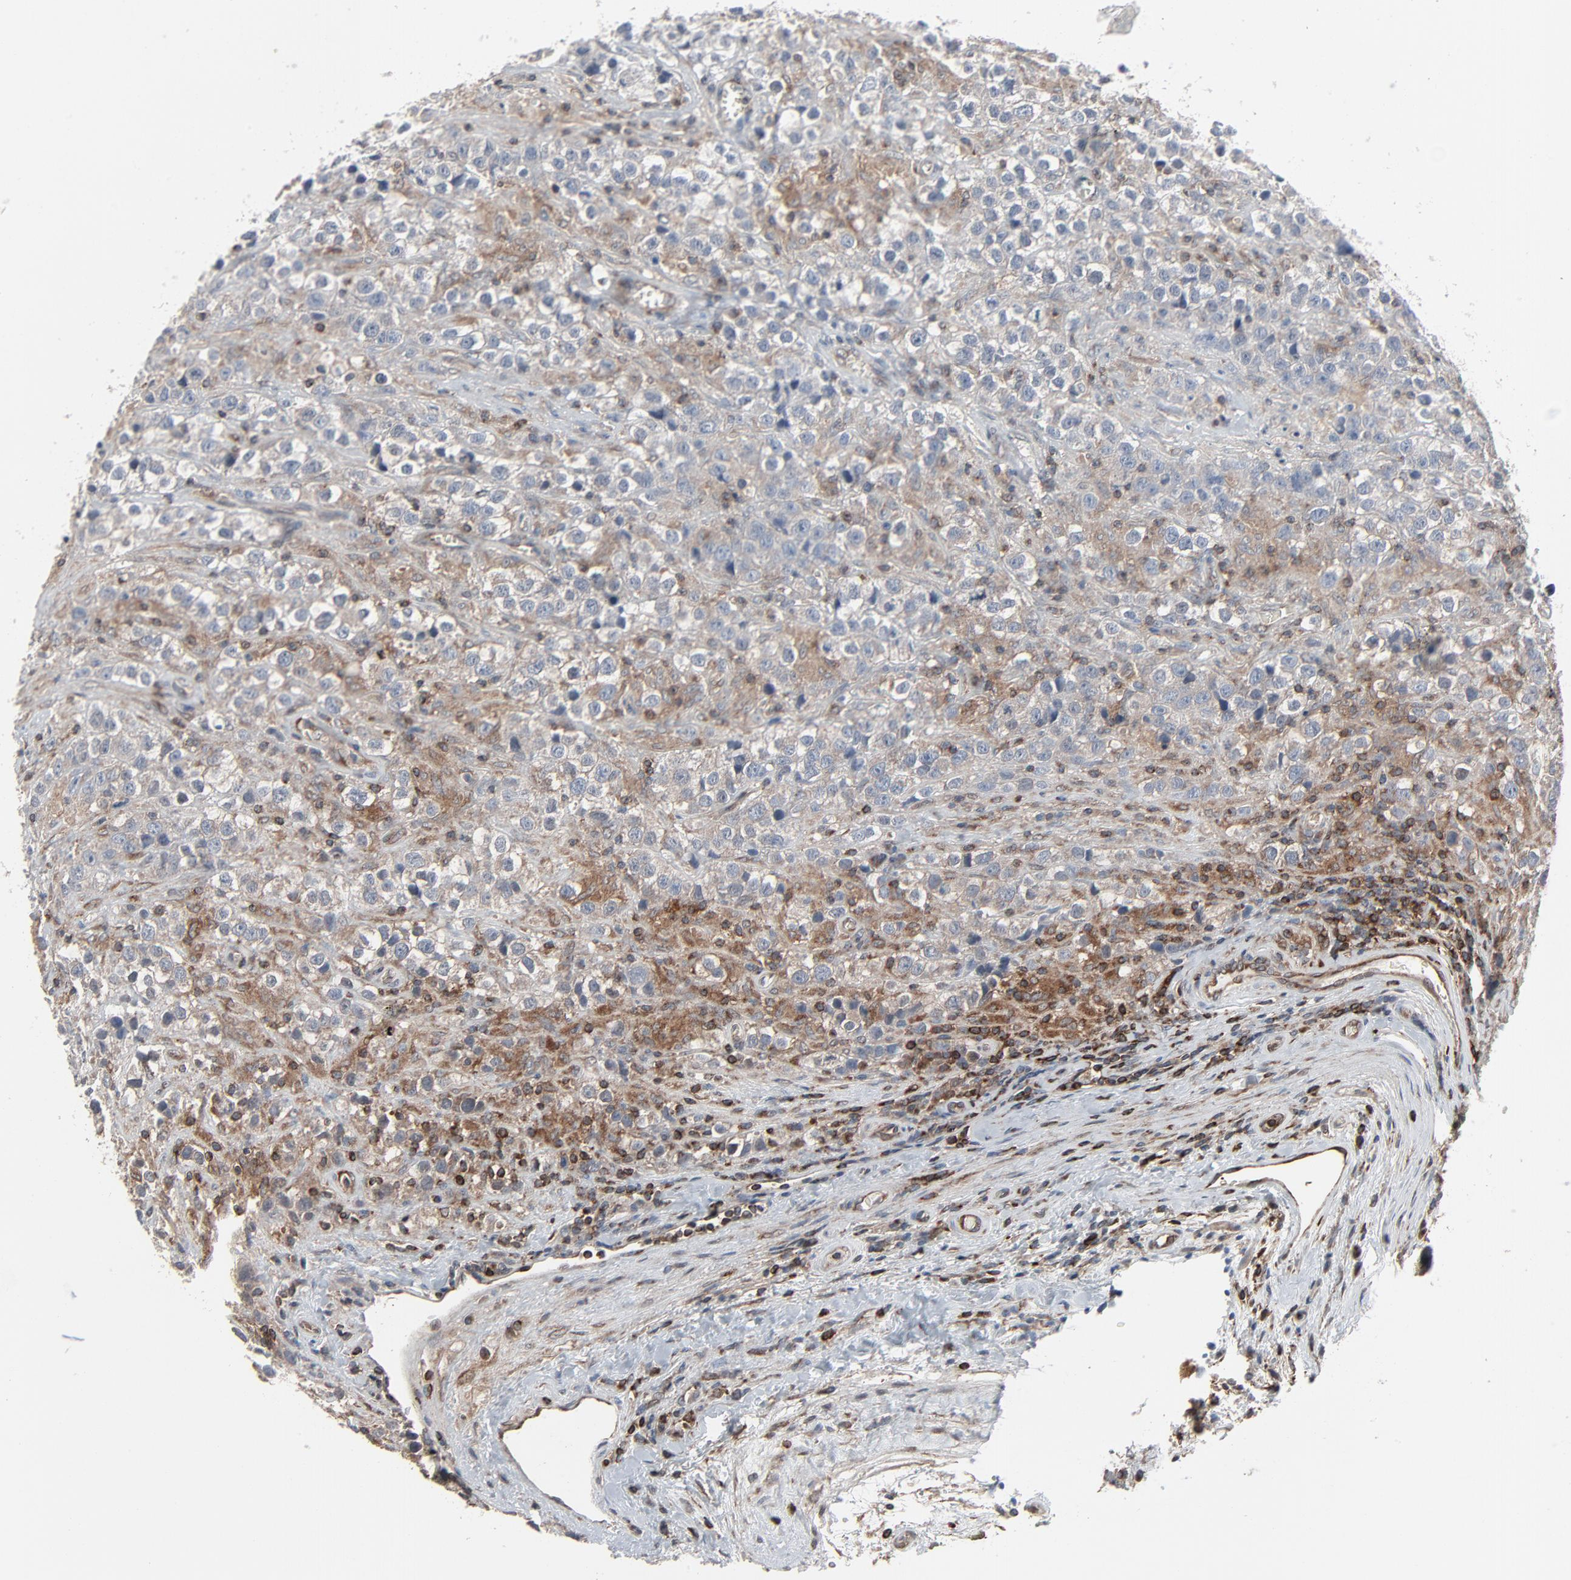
{"staining": {"intensity": "negative", "quantity": "none", "location": "none"}, "tissue": "testis cancer", "cell_type": "Tumor cells", "image_type": "cancer", "snomed": [{"axis": "morphology", "description": "Seminoma, NOS"}, {"axis": "topography", "description": "Testis"}], "caption": "Immunohistochemical staining of human seminoma (testis) displays no significant positivity in tumor cells.", "gene": "OPTN", "patient": {"sex": "male", "age": 43}}